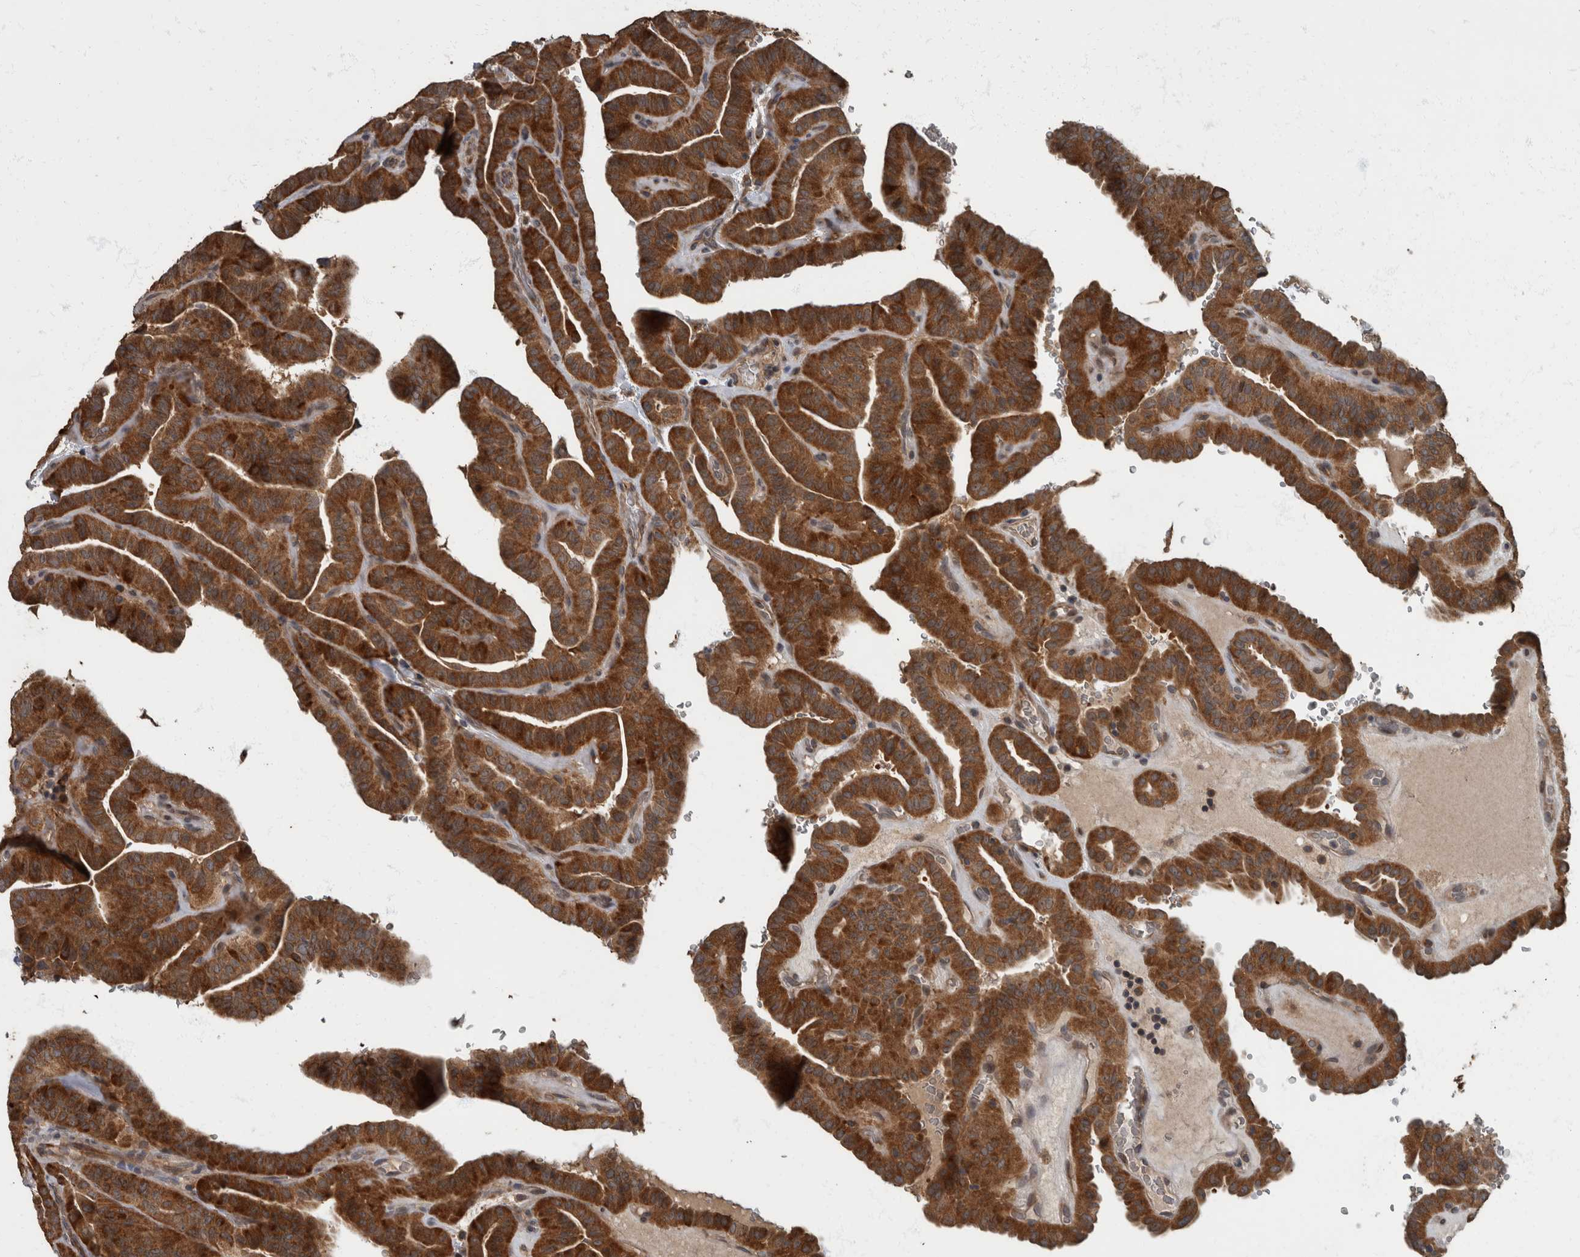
{"staining": {"intensity": "strong", "quantity": ">75%", "location": "cytoplasmic/membranous"}, "tissue": "thyroid cancer", "cell_type": "Tumor cells", "image_type": "cancer", "snomed": [{"axis": "morphology", "description": "Papillary adenocarcinoma, NOS"}, {"axis": "topography", "description": "Thyroid gland"}], "caption": "Papillary adenocarcinoma (thyroid) stained with immunohistochemistry exhibits strong cytoplasmic/membranous positivity in about >75% of tumor cells.", "gene": "RABGGTB", "patient": {"sex": "male", "age": 77}}